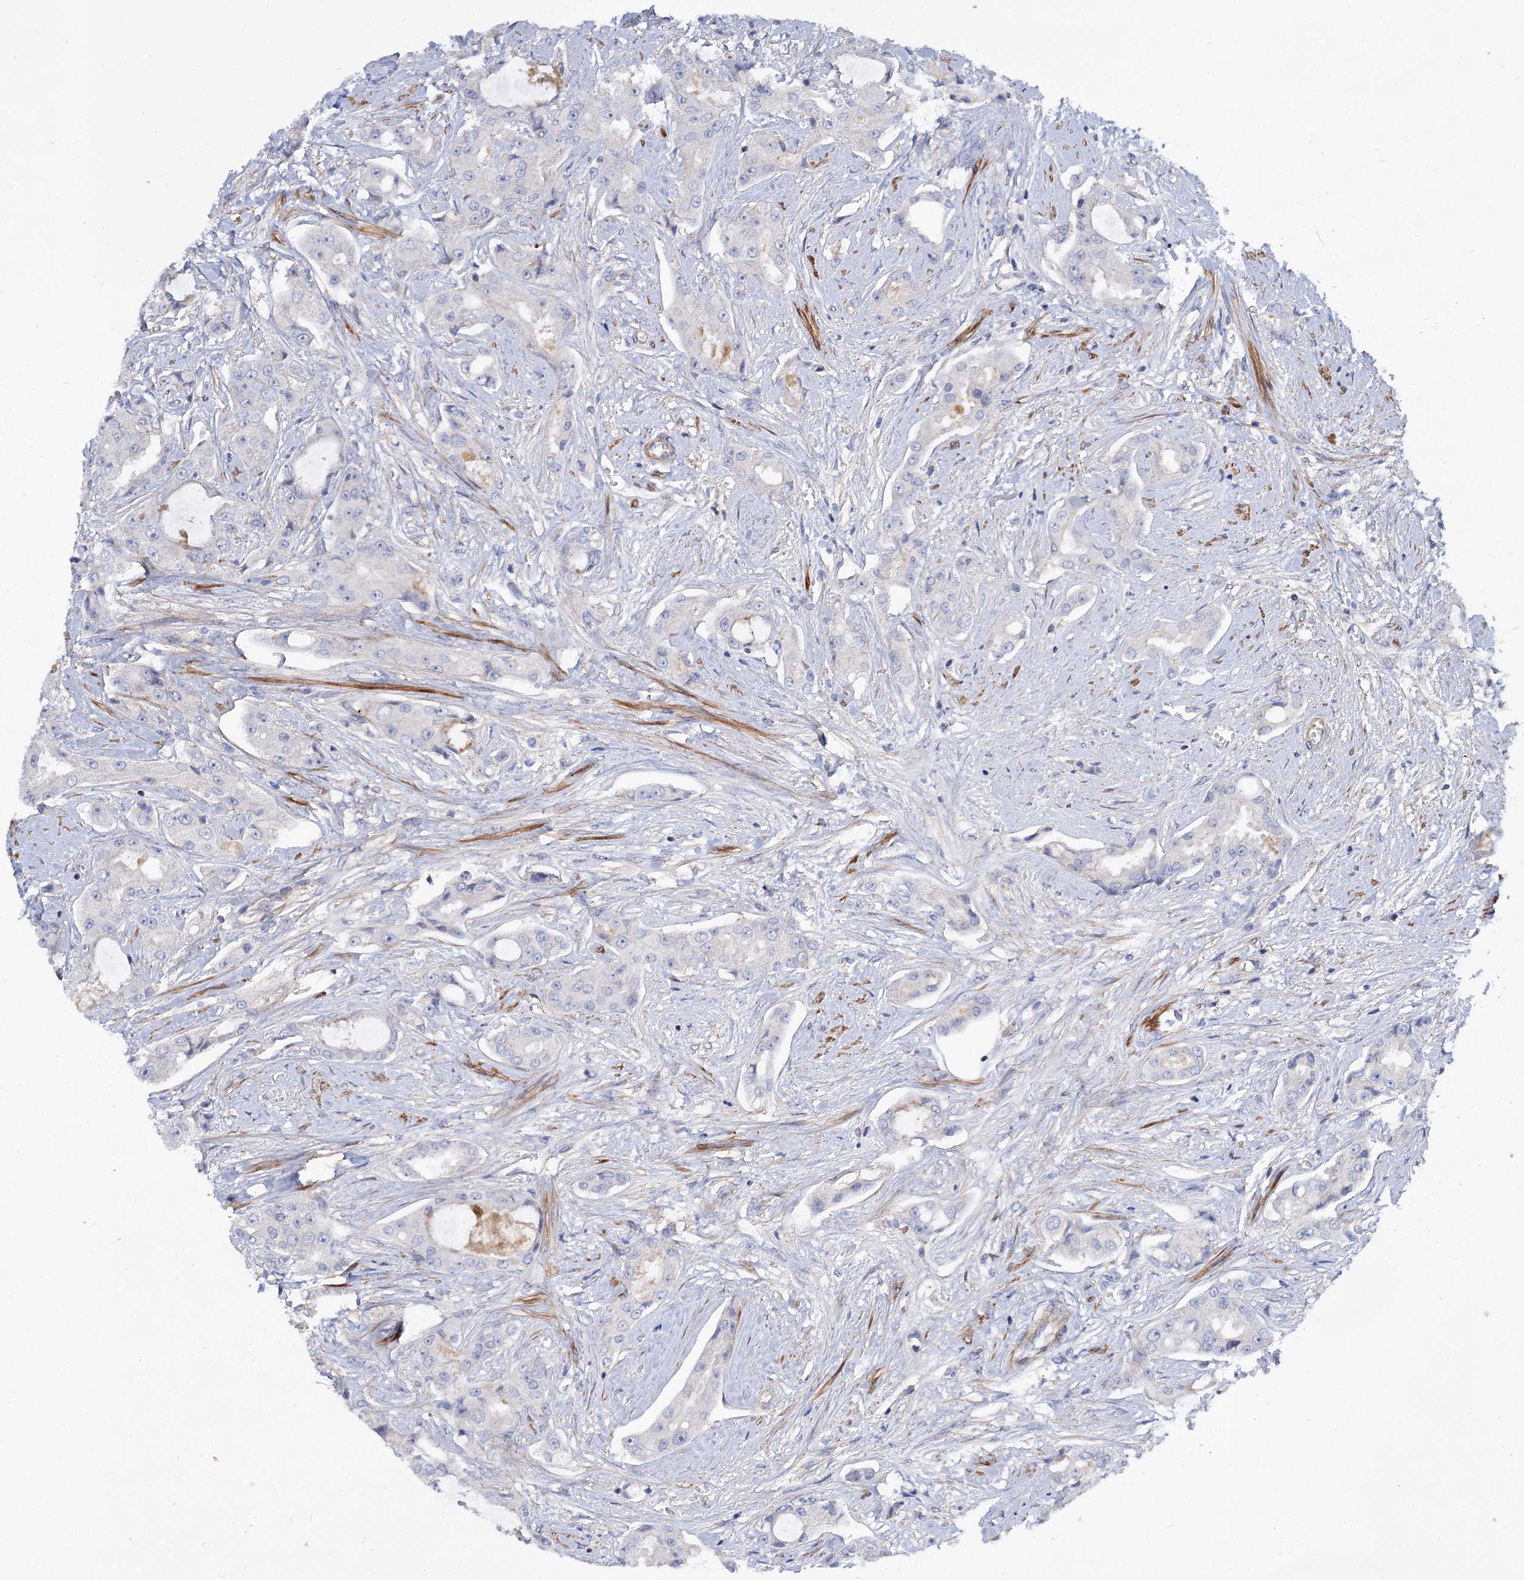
{"staining": {"intensity": "negative", "quantity": "none", "location": "none"}, "tissue": "prostate cancer", "cell_type": "Tumor cells", "image_type": "cancer", "snomed": [{"axis": "morphology", "description": "Adenocarcinoma, High grade"}, {"axis": "topography", "description": "Prostate"}], "caption": "Human adenocarcinoma (high-grade) (prostate) stained for a protein using immunohistochemistry shows no expression in tumor cells.", "gene": "NUDCD2", "patient": {"sex": "male", "age": 73}}